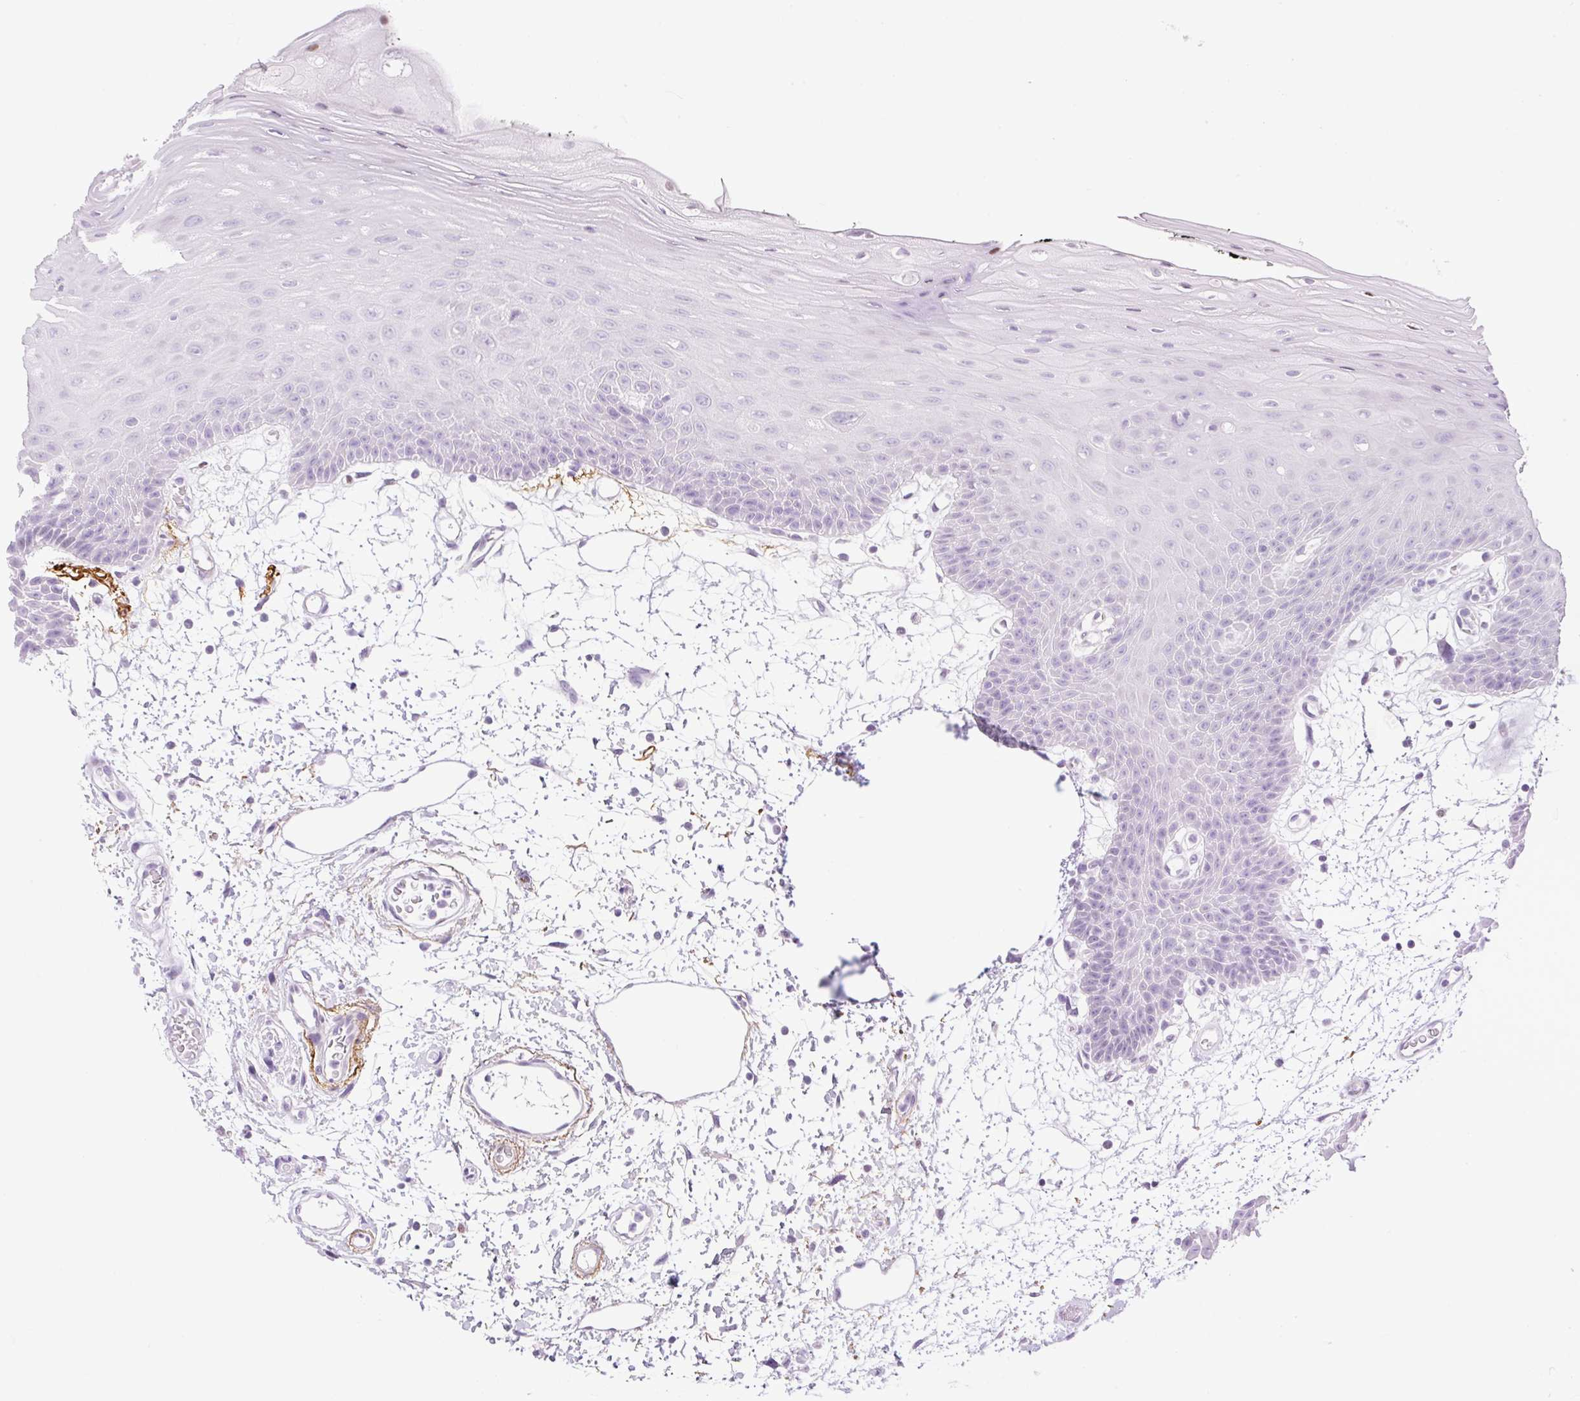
{"staining": {"intensity": "negative", "quantity": "none", "location": "none"}, "tissue": "oral mucosa", "cell_type": "Squamous epithelial cells", "image_type": "normal", "snomed": [{"axis": "morphology", "description": "Normal tissue, NOS"}, {"axis": "topography", "description": "Oral tissue"}], "caption": "A high-resolution photomicrograph shows immunohistochemistry (IHC) staining of normal oral mucosa, which displays no significant staining in squamous epithelial cells. The staining is performed using DAB (3,3'-diaminobenzidine) brown chromogen with nuclei counter-stained in using hematoxylin.", "gene": "SP140L", "patient": {"sex": "female", "age": 59}}